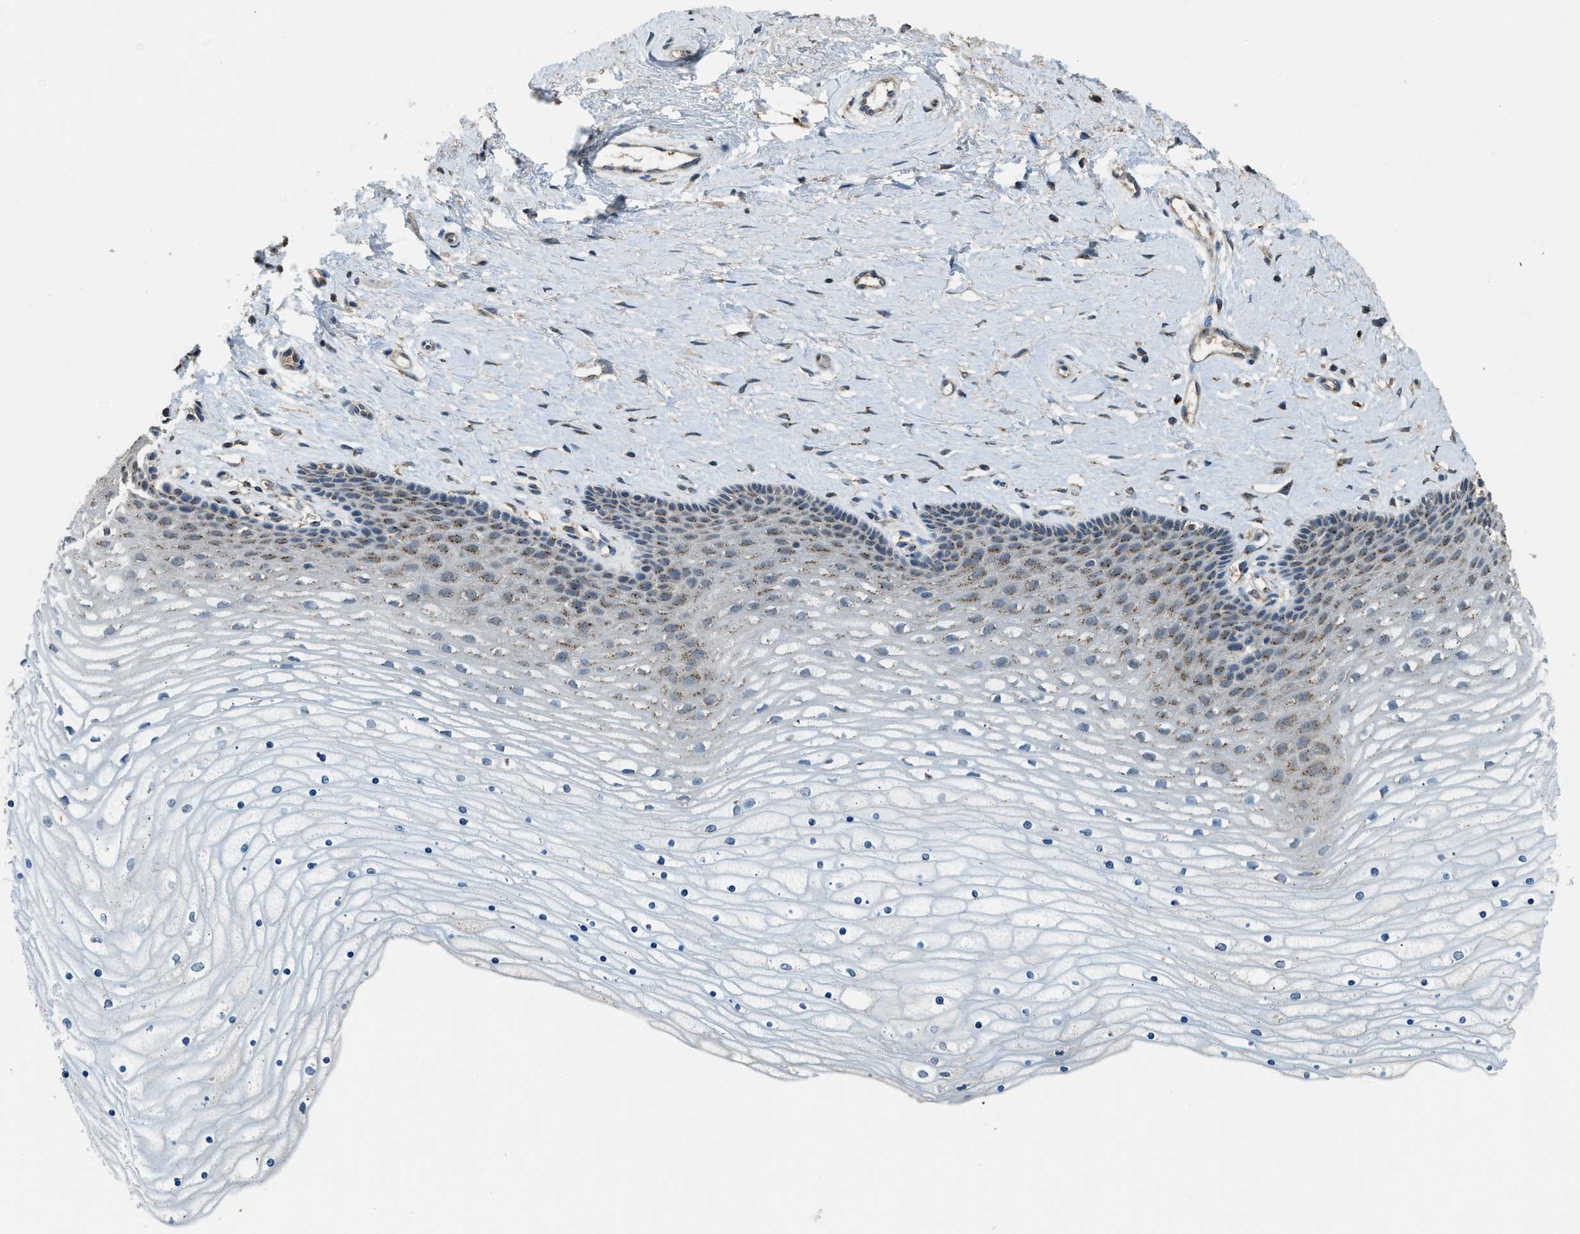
{"staining": {"intensity": "moderate", "quantity": ">75%", "location": "cytoplasmic/membranous"}, "tissue": "cervix", "cell_type": "Glandular cells", "image_type": "normal", "snomed": [{"axis": "morphology", "description": "Normal tissue, NOS"}, {"axis": "topography", "description": "Cervix"}], "caption": "Cervix stained with DAB IHC reveals medium levels of moderate cytoplasmic/membranous expression in about >75% of glandular cells.", "gene": "IPO7", "patient": {"sex": "female", "age": 39}}